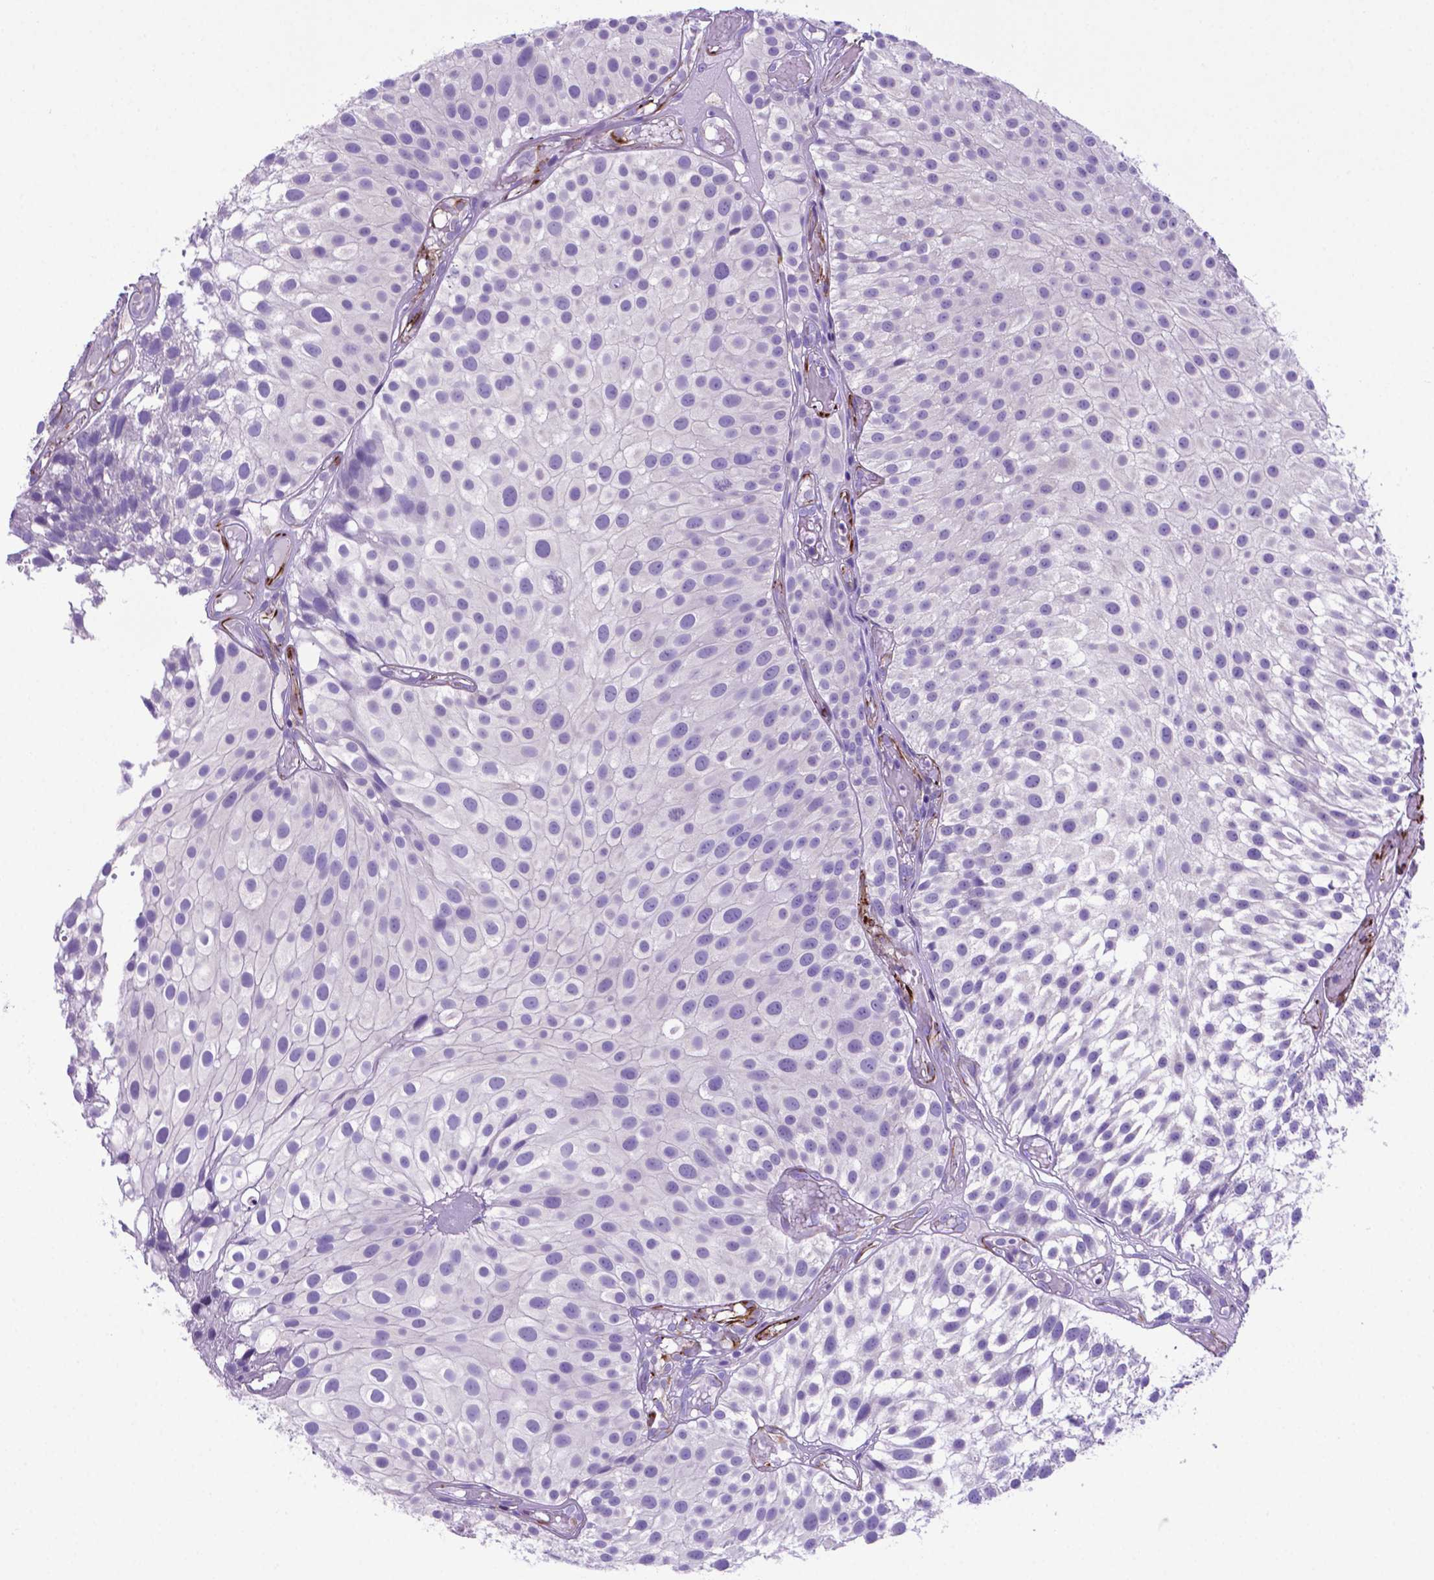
{"staining": {"intensity": "negative", "quantity": "none", "location": "none"}, "tissue": "urothelial cancer", "cell_type": "Tumor cells", "image_type": "cancer", "snomed": [{"axis": "morphology", "description": "Urothelial carcinoma, Low grade"}, {"axis": "topography", "description": "Urinary bladder"}], "caption": "Tumor cells are negative for brown protein staining in urothelial cancer.", "gene": "LZTR1", "patient": {"sex": "male", "age": 79}}